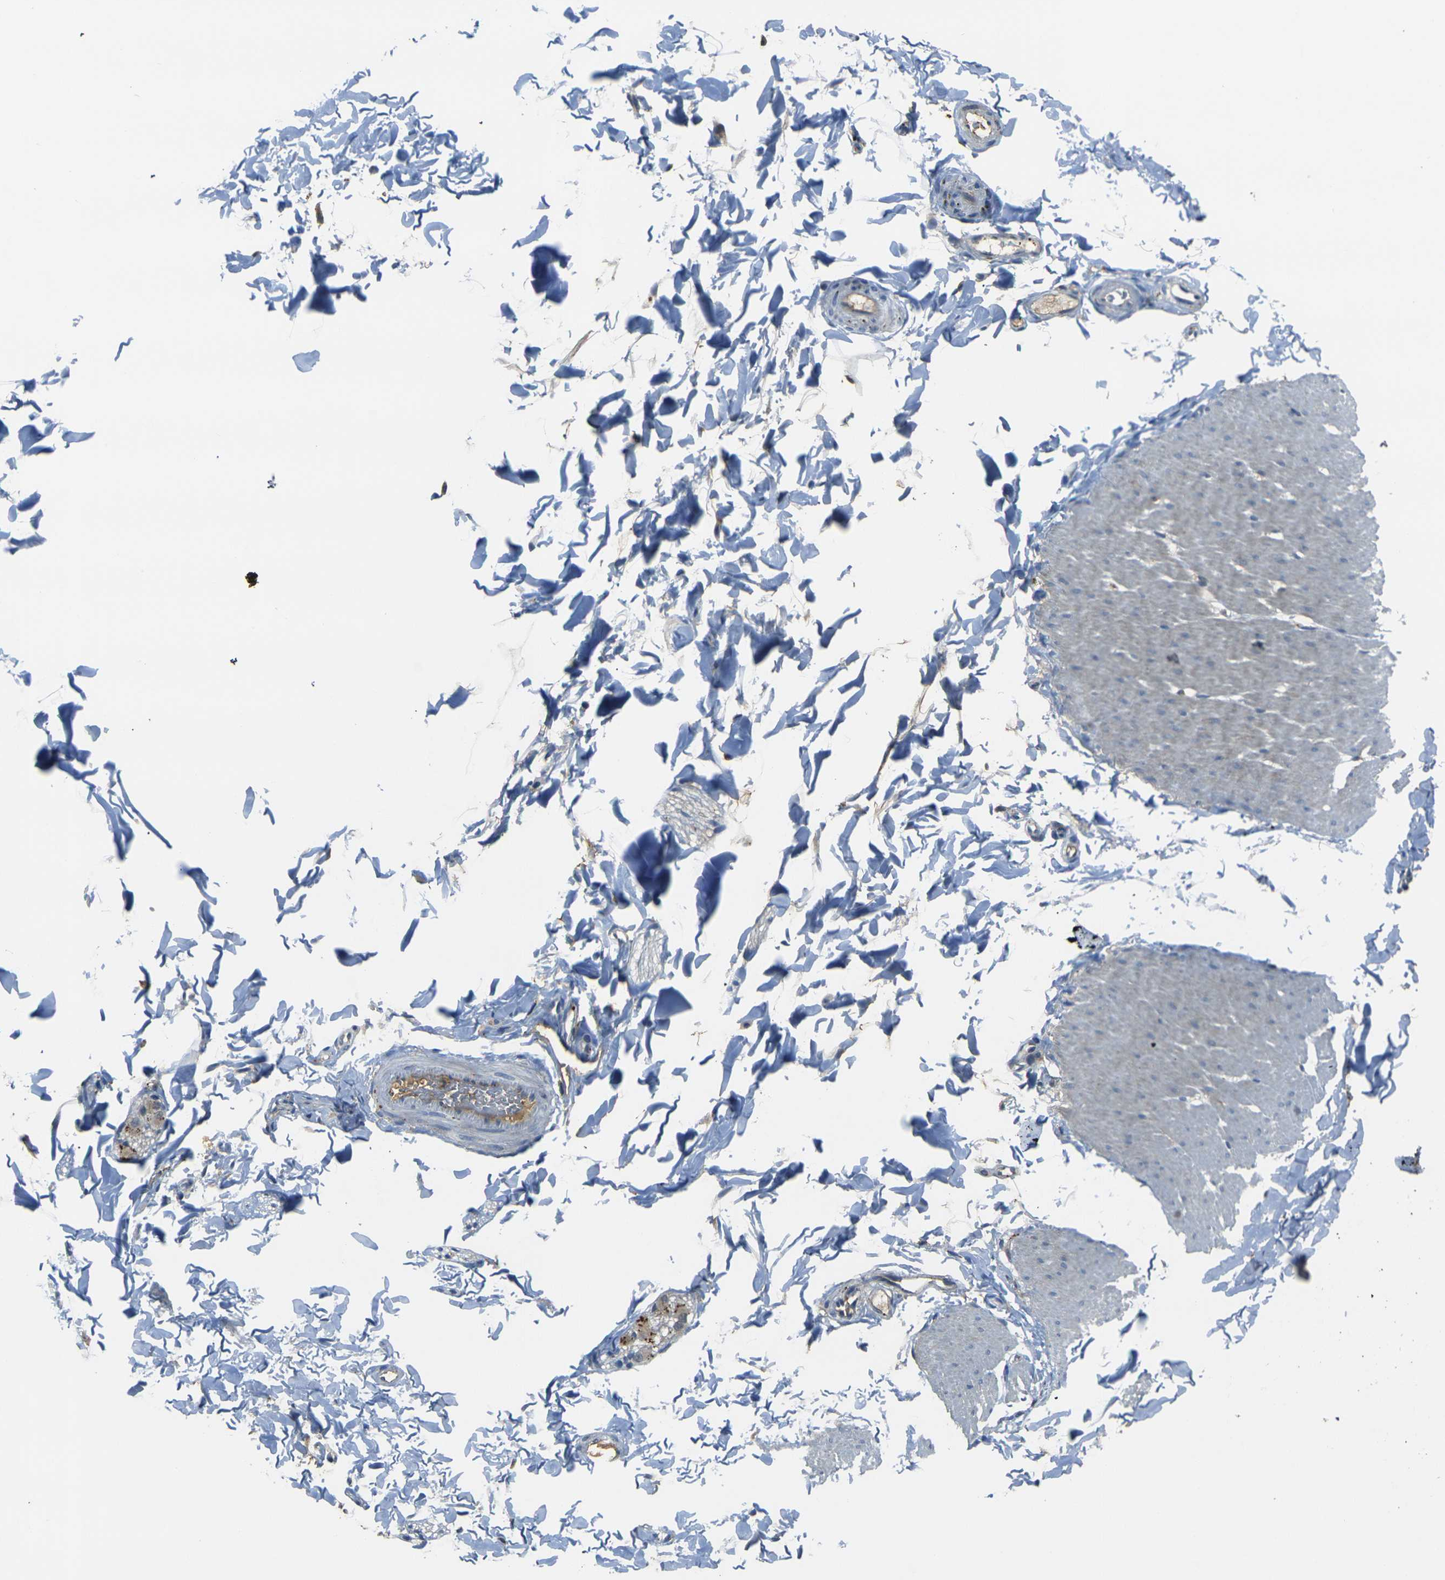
{"staining": {"intensity": "negative", "quantity": "none", "location": "none"}, "tissue": "smooth muscle", "cell_type": "Smooth muscle cells", "image_type": "normal", "snomed": [{"axis": "morphology", "description": "Normal tissue, NOS"}, {"axis": "topography", "description": "Smooth muscle"}, {"axis": "topography", "description": "Colon"}], "caption": "Immunohistochemistry photomicrograph of benign smooth muscle: human smooth muscle stained with DAB (3,3'-diaminobenzidine) reveals no significant protein expression in smooth muscle cells.", "gene": "PIGL", "patient": {"sex": "male", "age": 67}}